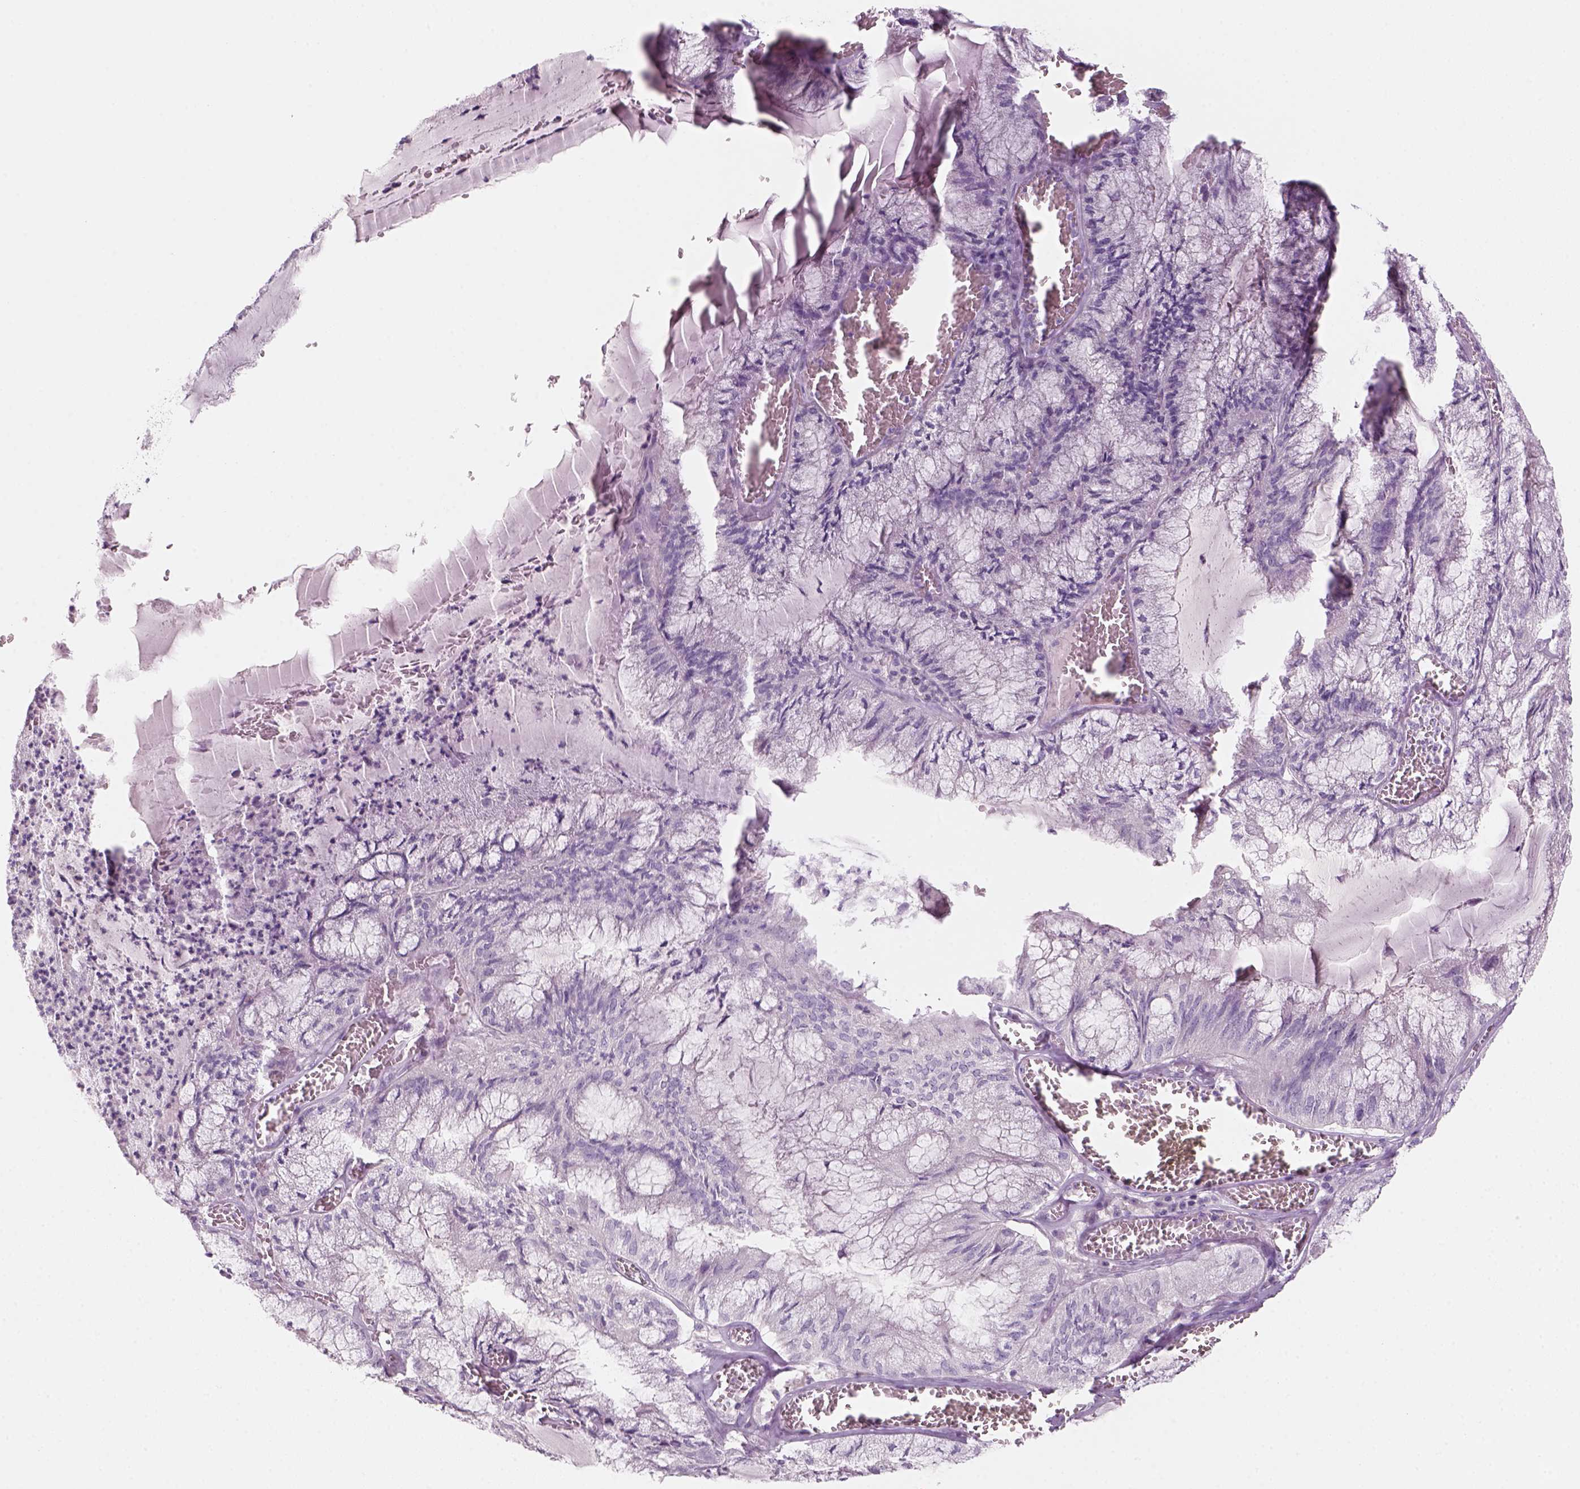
{"staining": {"intensity": "negative", "quantity": "none", "location": "none"}, "tissue": "endometrial cancer", "cell_type": "Tumor cells", "image_type": "cancer", "snomed": [{"axis": "morphology", "description": "Carcinoma, NOS"}, {"axis": "topography", "description": "Endometrium"}], "caption": "This is an immunohistochemistry micrograph of endometrial cancer (carcinoma). There is no positivity in tumor cells.", "gene": "KRT25", "patient": {"sex": "female", "age": 62}}